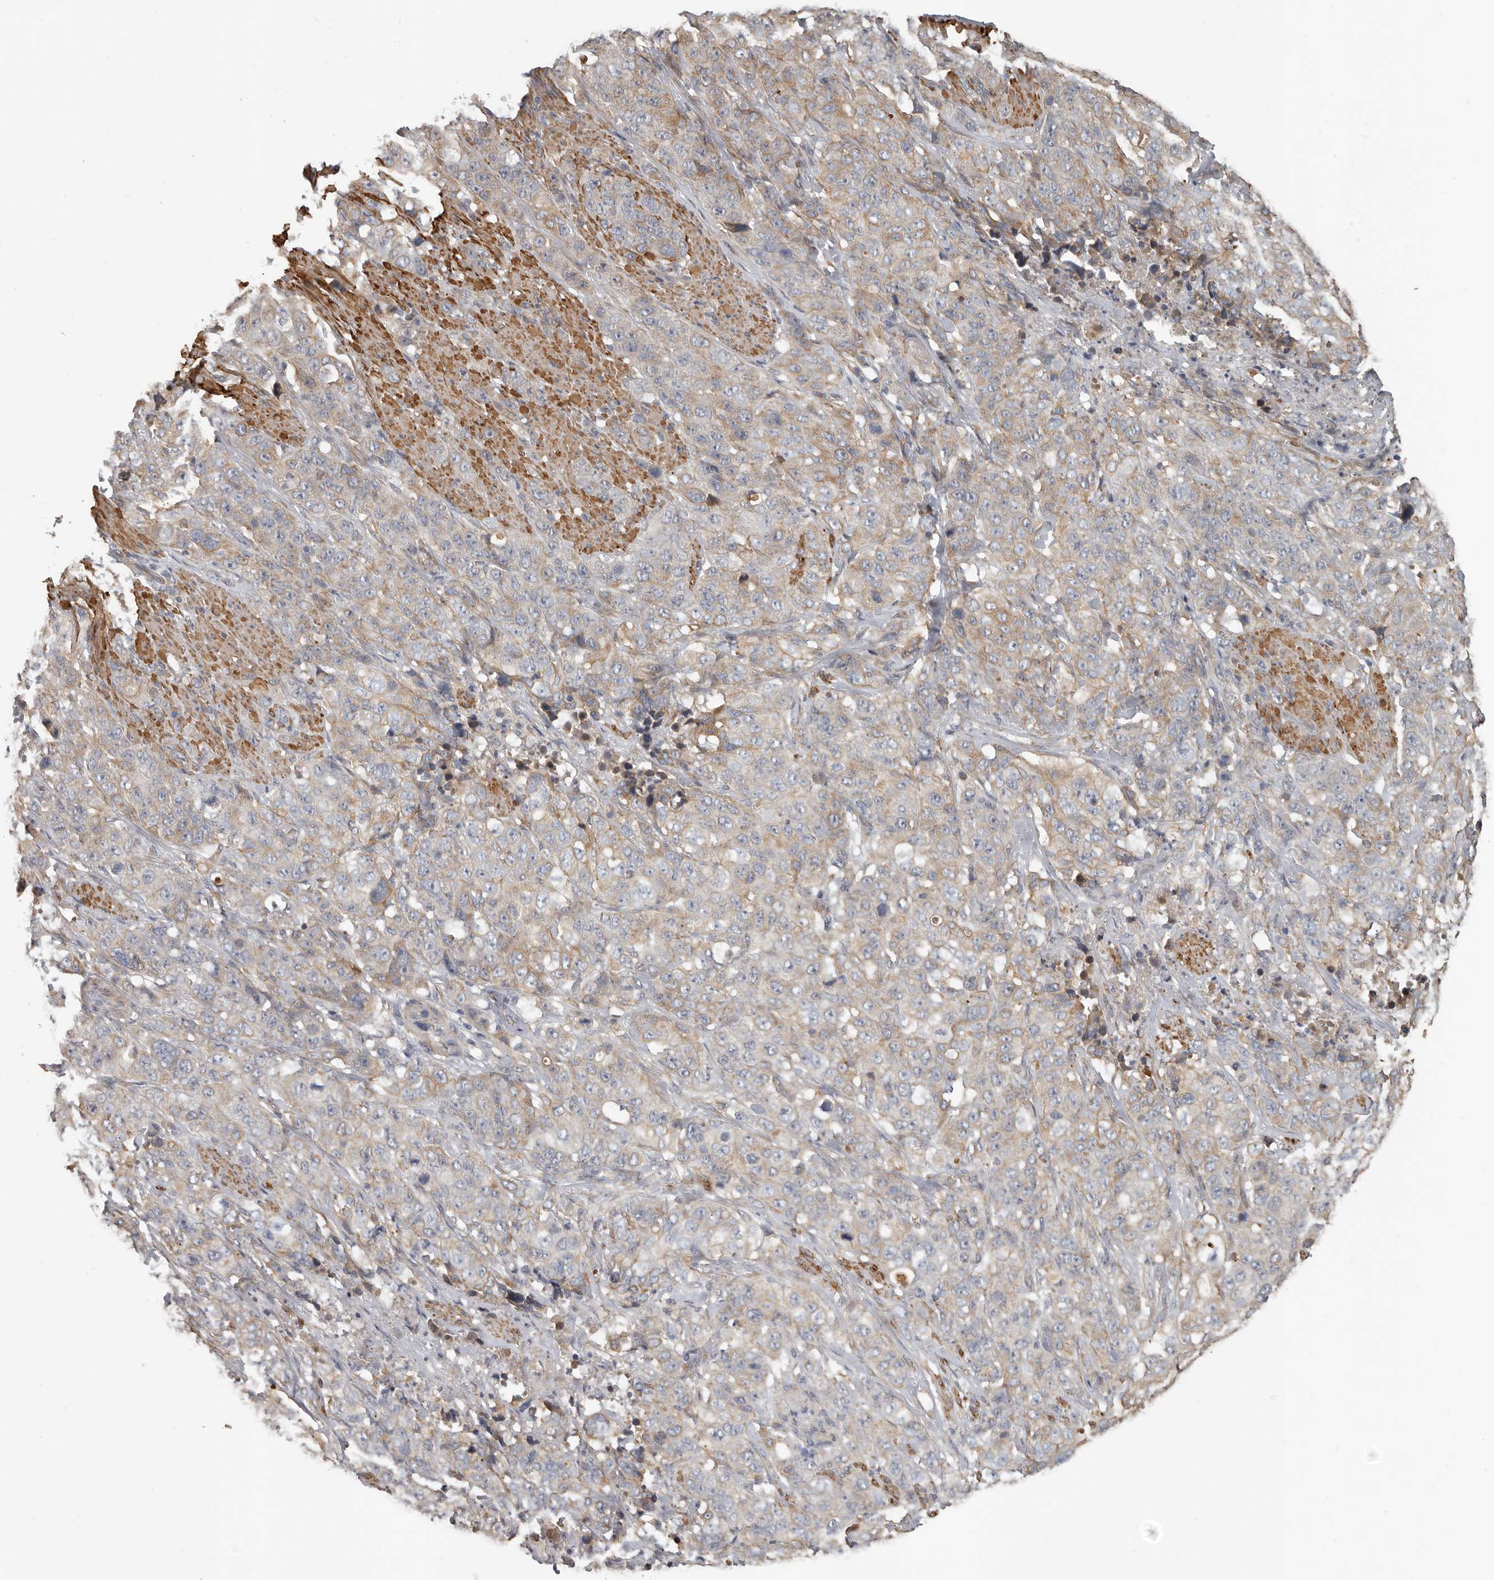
{"staining": {"intensity": "weak", "quantity": "25%-75%", "location": "cytoplasmic/membranous"}, "tissue": "stomach cancer", "cell_type": "Tumor cells", "image_type": "cancer", "snomed": [{"axis": "morphology", "description": "Adenocarcinoma, NOS"}, {"axis": "topography", "description": "Stomach"}], "caption": "The photomicrograph exhibits immunohistochemical staining of stomach adenocarcinoma. There is weak cytoplasmic/membranous positivity is identified in approximately 25%-75% of tumor cells. Using DAB (3,3'-diaminobenzidine) (brown) and hematoxylin (blue) stains, captured at high magnification using brightfield microscopy.", "gene": "UNK", "patient": {"sex": "male", "age": 48}}